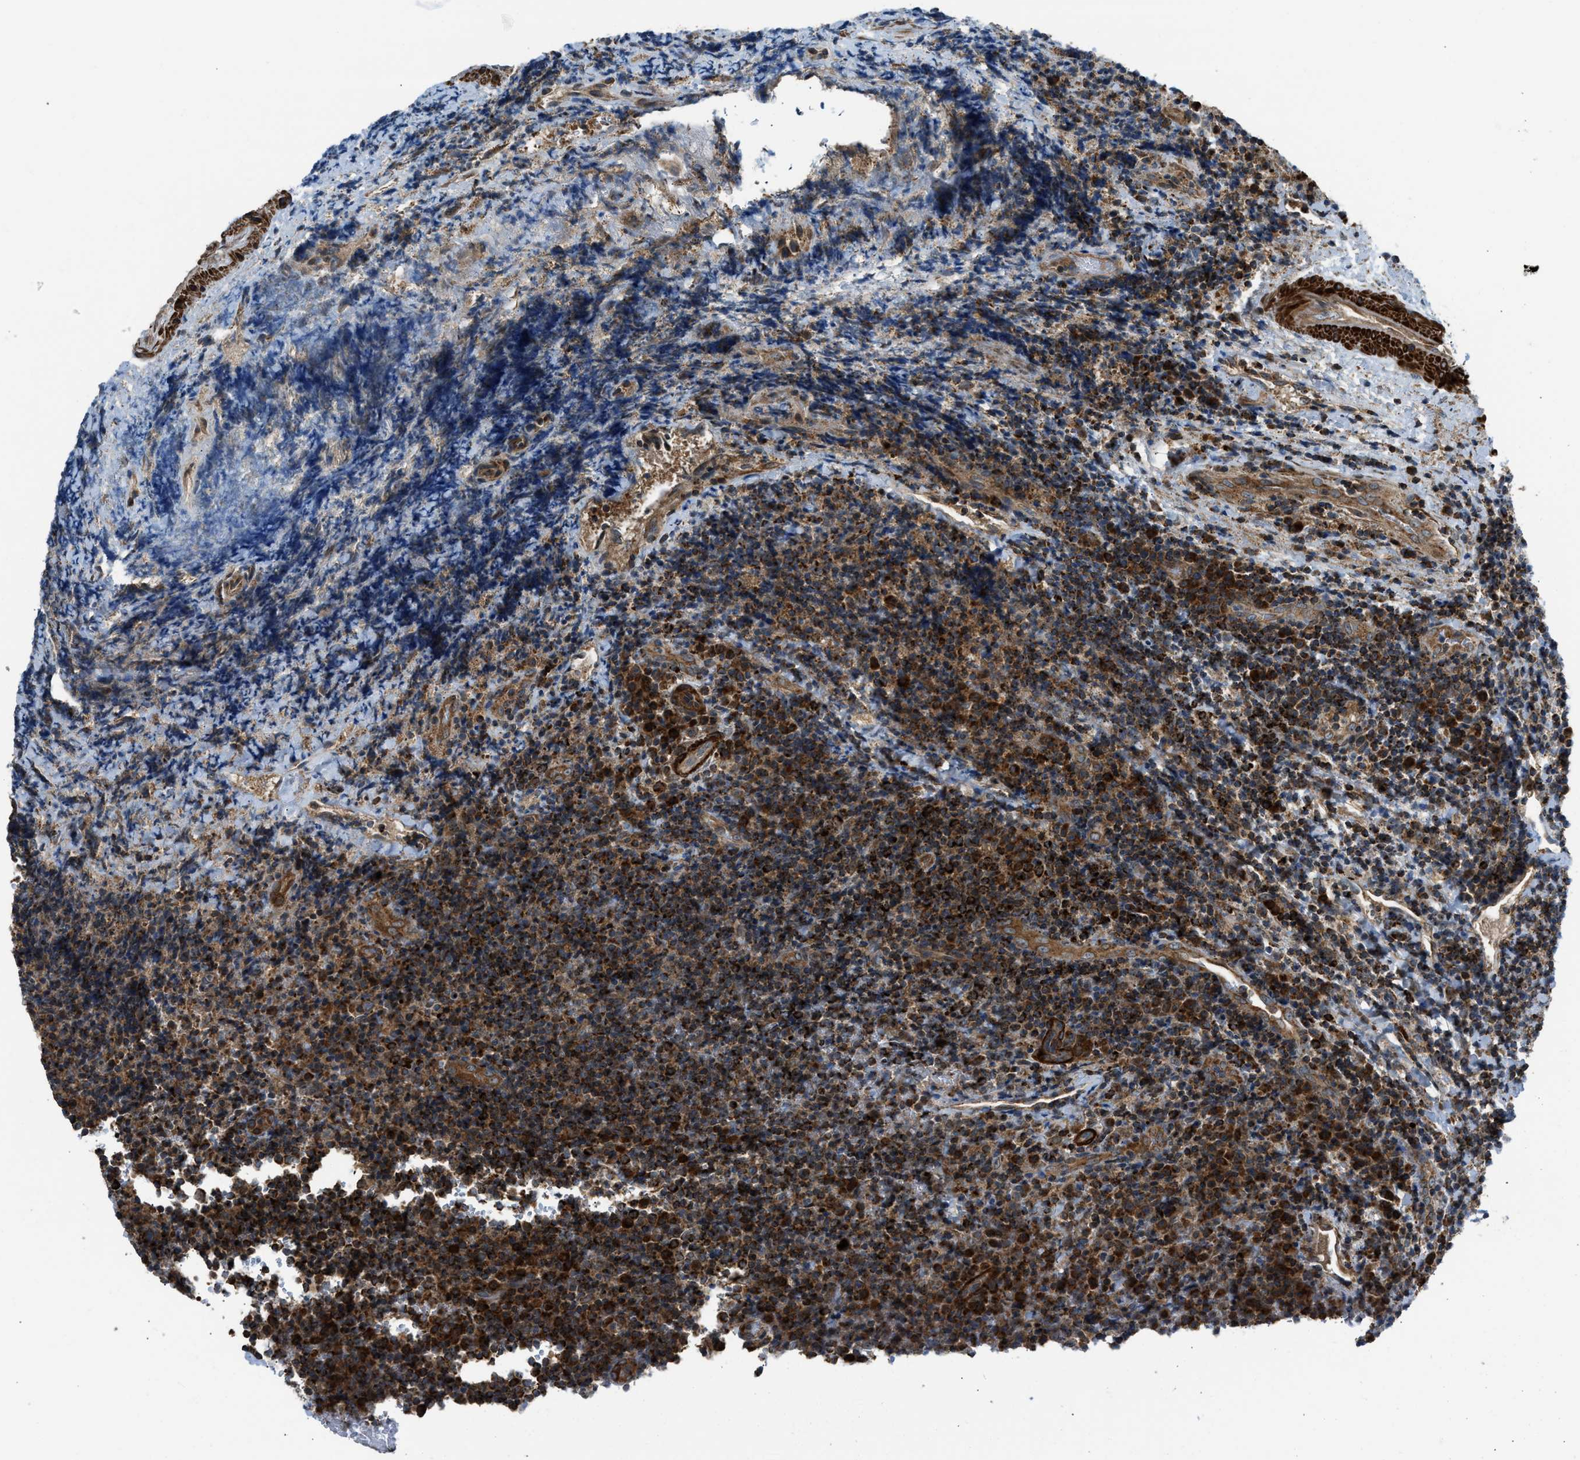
{"staining": {"intensity": "strong", "quantity": ">75%", "location": "cytoplasmic/membranous"}, "tissue": "lymphoma", "cell_type": "Tumor cells", "image_type": "cancer", "snomed": [{"axis": "morphology", "description": "Malignant lymphoma, non-Hodgkin's type, High grade"}, {"axis": "topography", "description": "Tonsil"}], "caption": "Protein expression analysis of human high-grade malignant lymphoma, non-Hodgkin's type reveals strong cytoplasmic/membranous expression in about >75% of tumor cells.", "gene": "SESN2", "patient": {"sex": "female", "age": 36}}